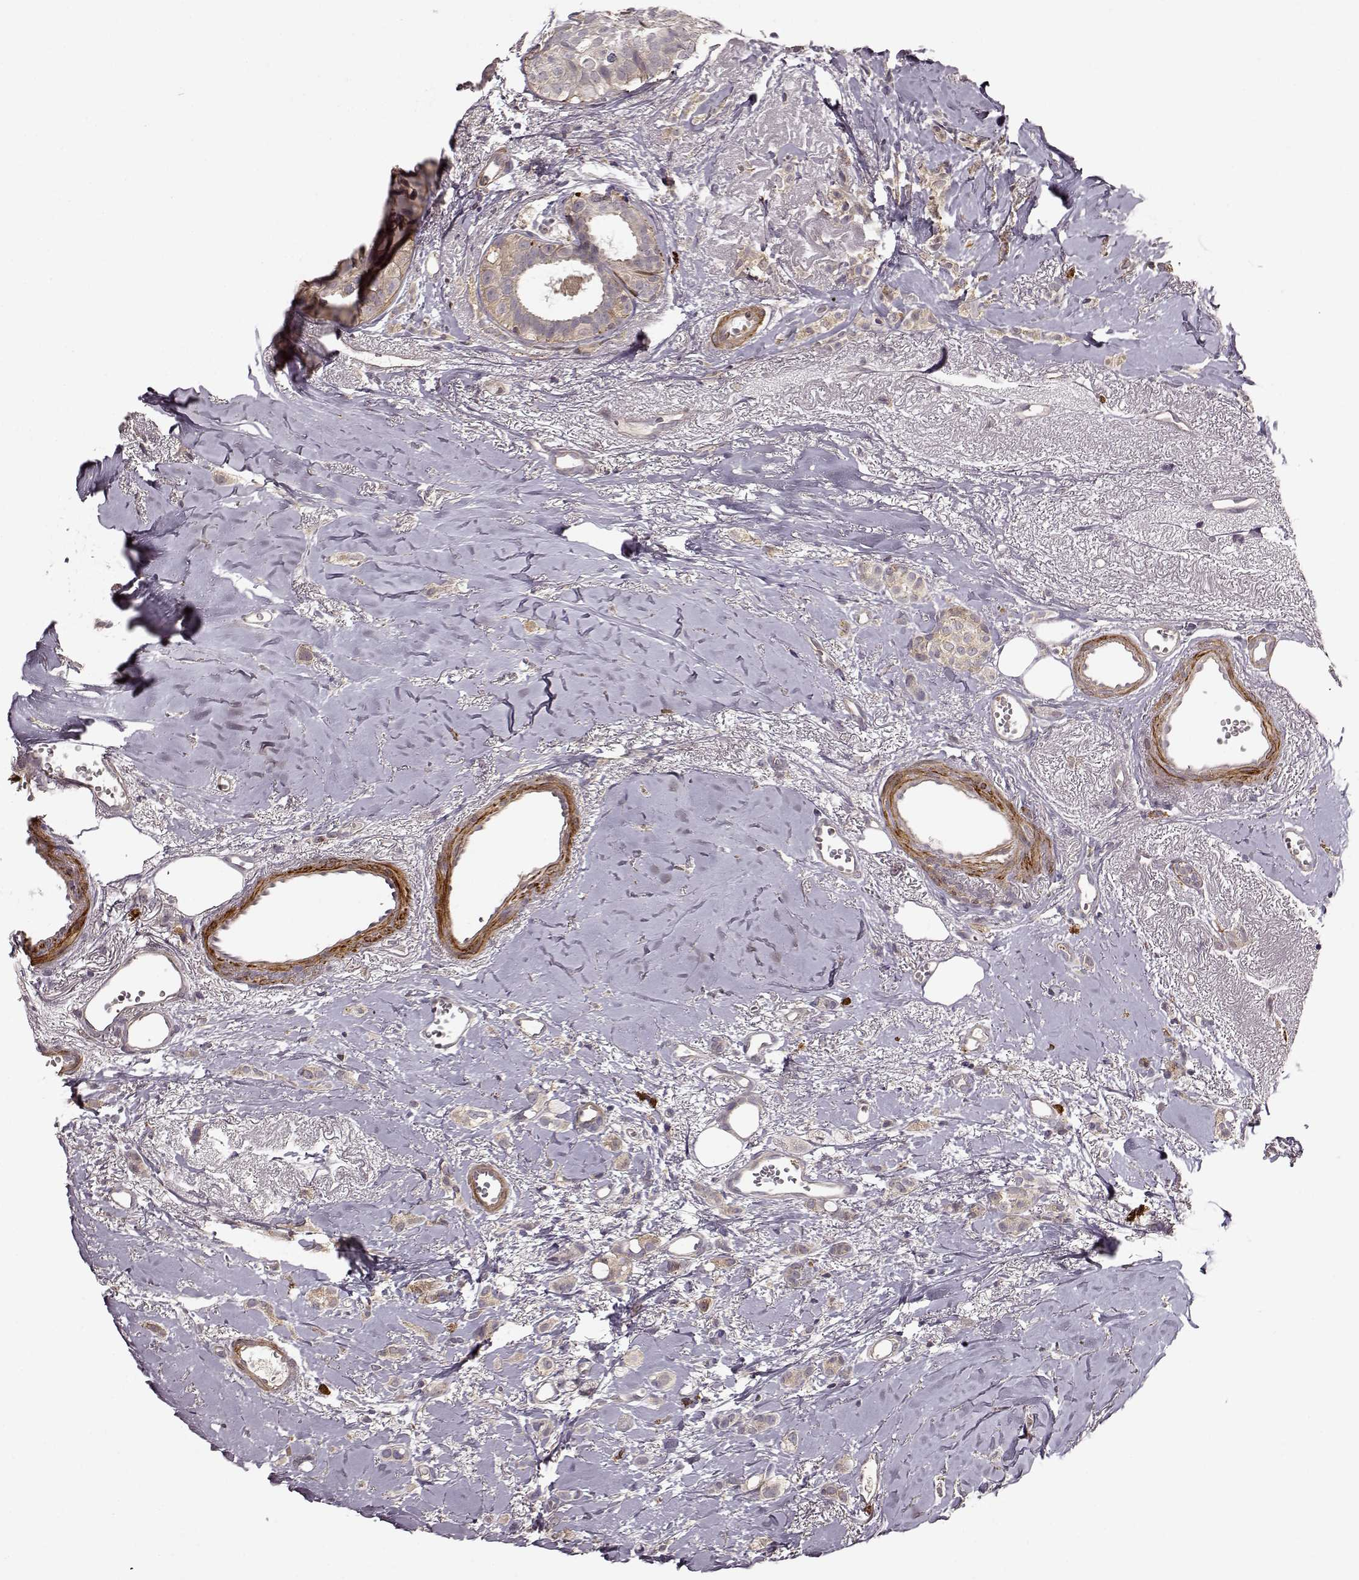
{"staining": {"intensity": "weak", "quantity": "<25%", "location": "cytoplasmic/membranous"}, "tissue": "breast cancer", "cell_type": "Tumor cells", "image_type": "cancer", "snomed": [{"axis": "morphology", "description": "Duct carcinoma"}, {"axis": "topography", "description": "Breast"}], "caption": "This is an immunohistochemistry micrograph of human breast intraductal carcinoma. There is no staining in tumor cells.", "gene": "SLAIN2", "patient": {"sex": "female", "age": 85}}